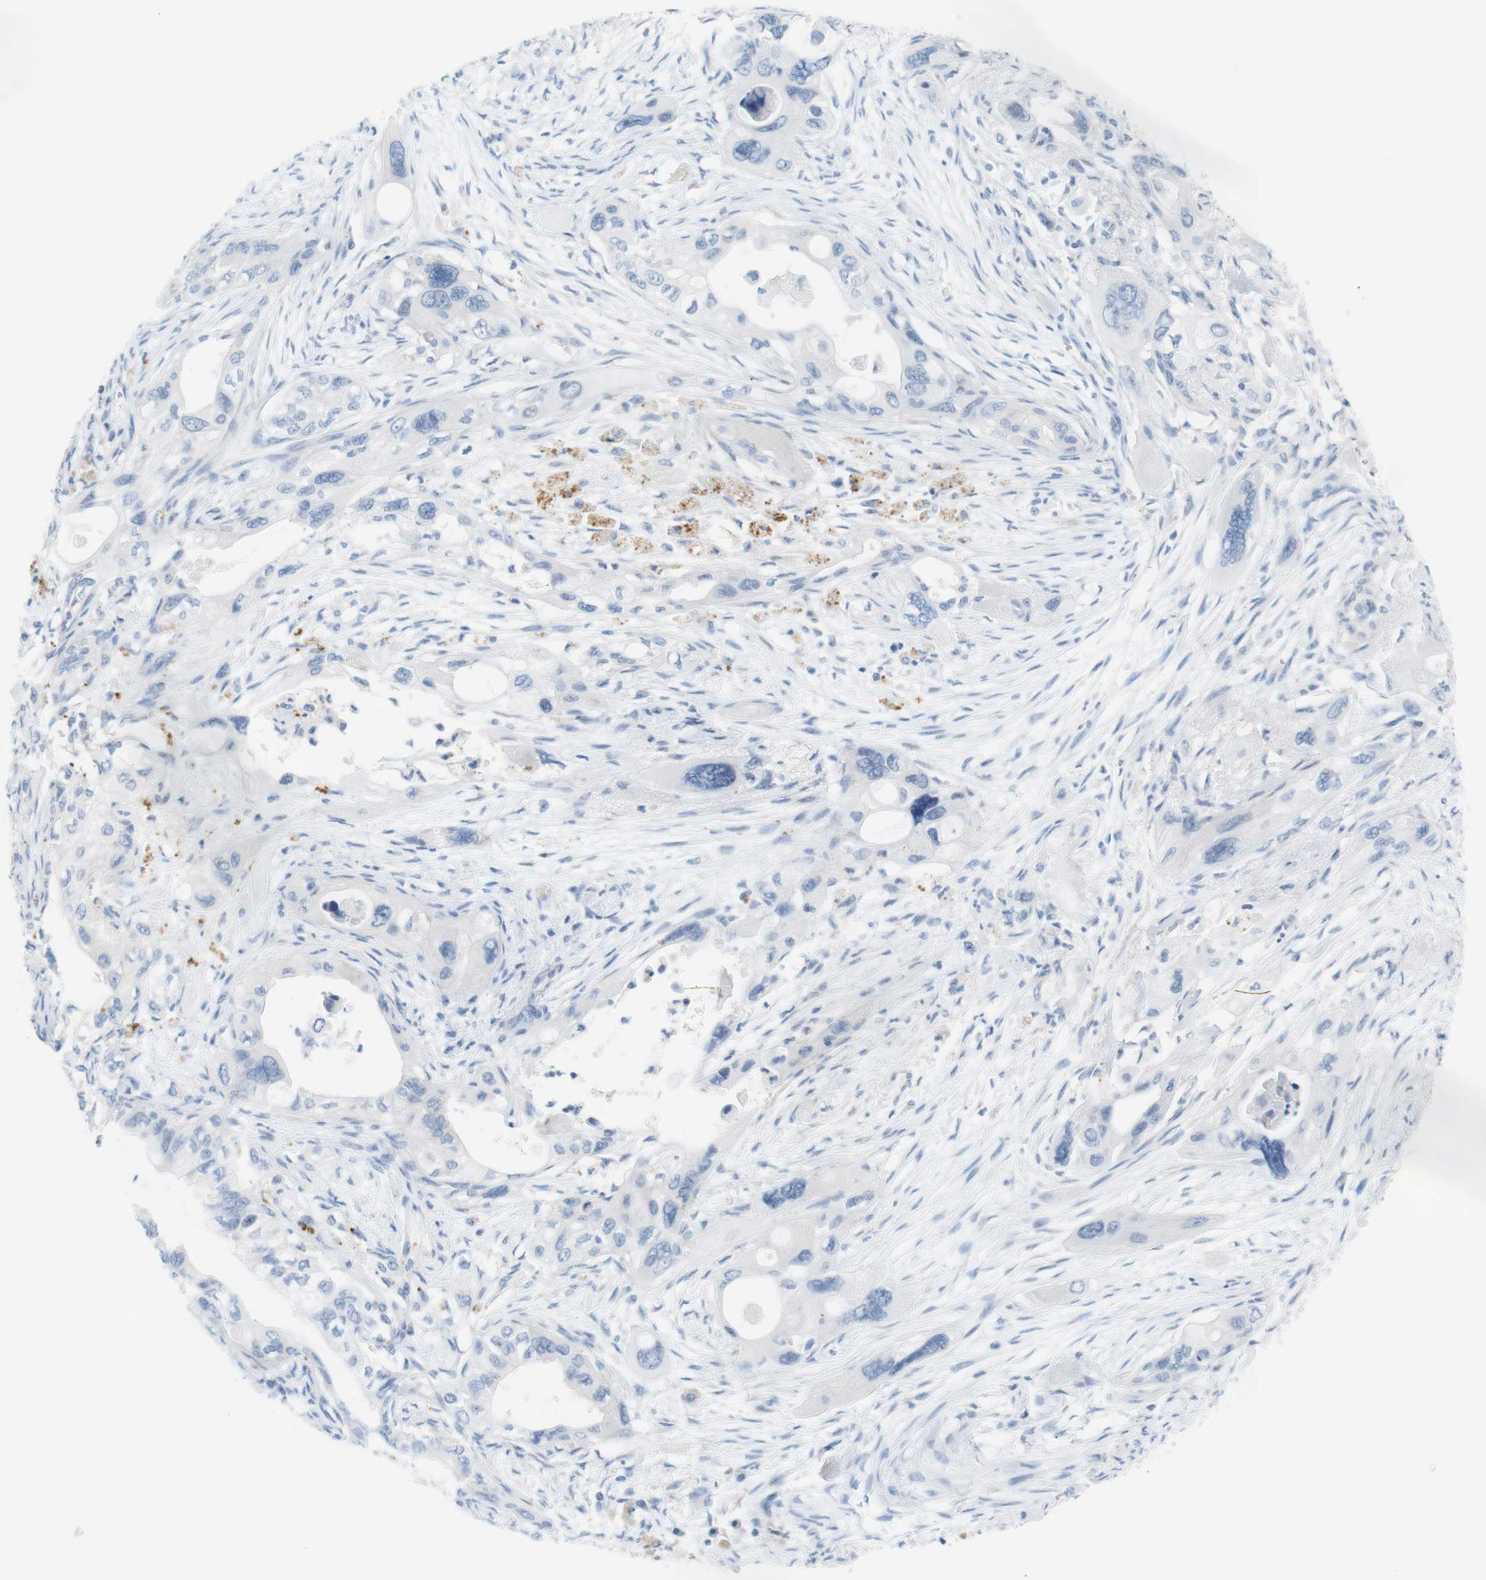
{"staining": {"intensity": "negative", "quantity": "none", "location": "none"}, "tissue": "pancreatic cancer", "cell_type": "Tumor cells", "image_type": "cancer", "snomed": [{"axis": "morphology", "description": "Adenocarcinoma, NOS"}, {"axis": "topography", "description": "Pancreas"}], "caption": "Immunohistochemistry (IHC) micrograph of neoplastic tissue: human pancreatic adenocarcinoma stained with DAB demonstrates no significant protein staining in tumor cells.", "gene": "LRRK2", "patient": {"sex": "male", "age": 73}}